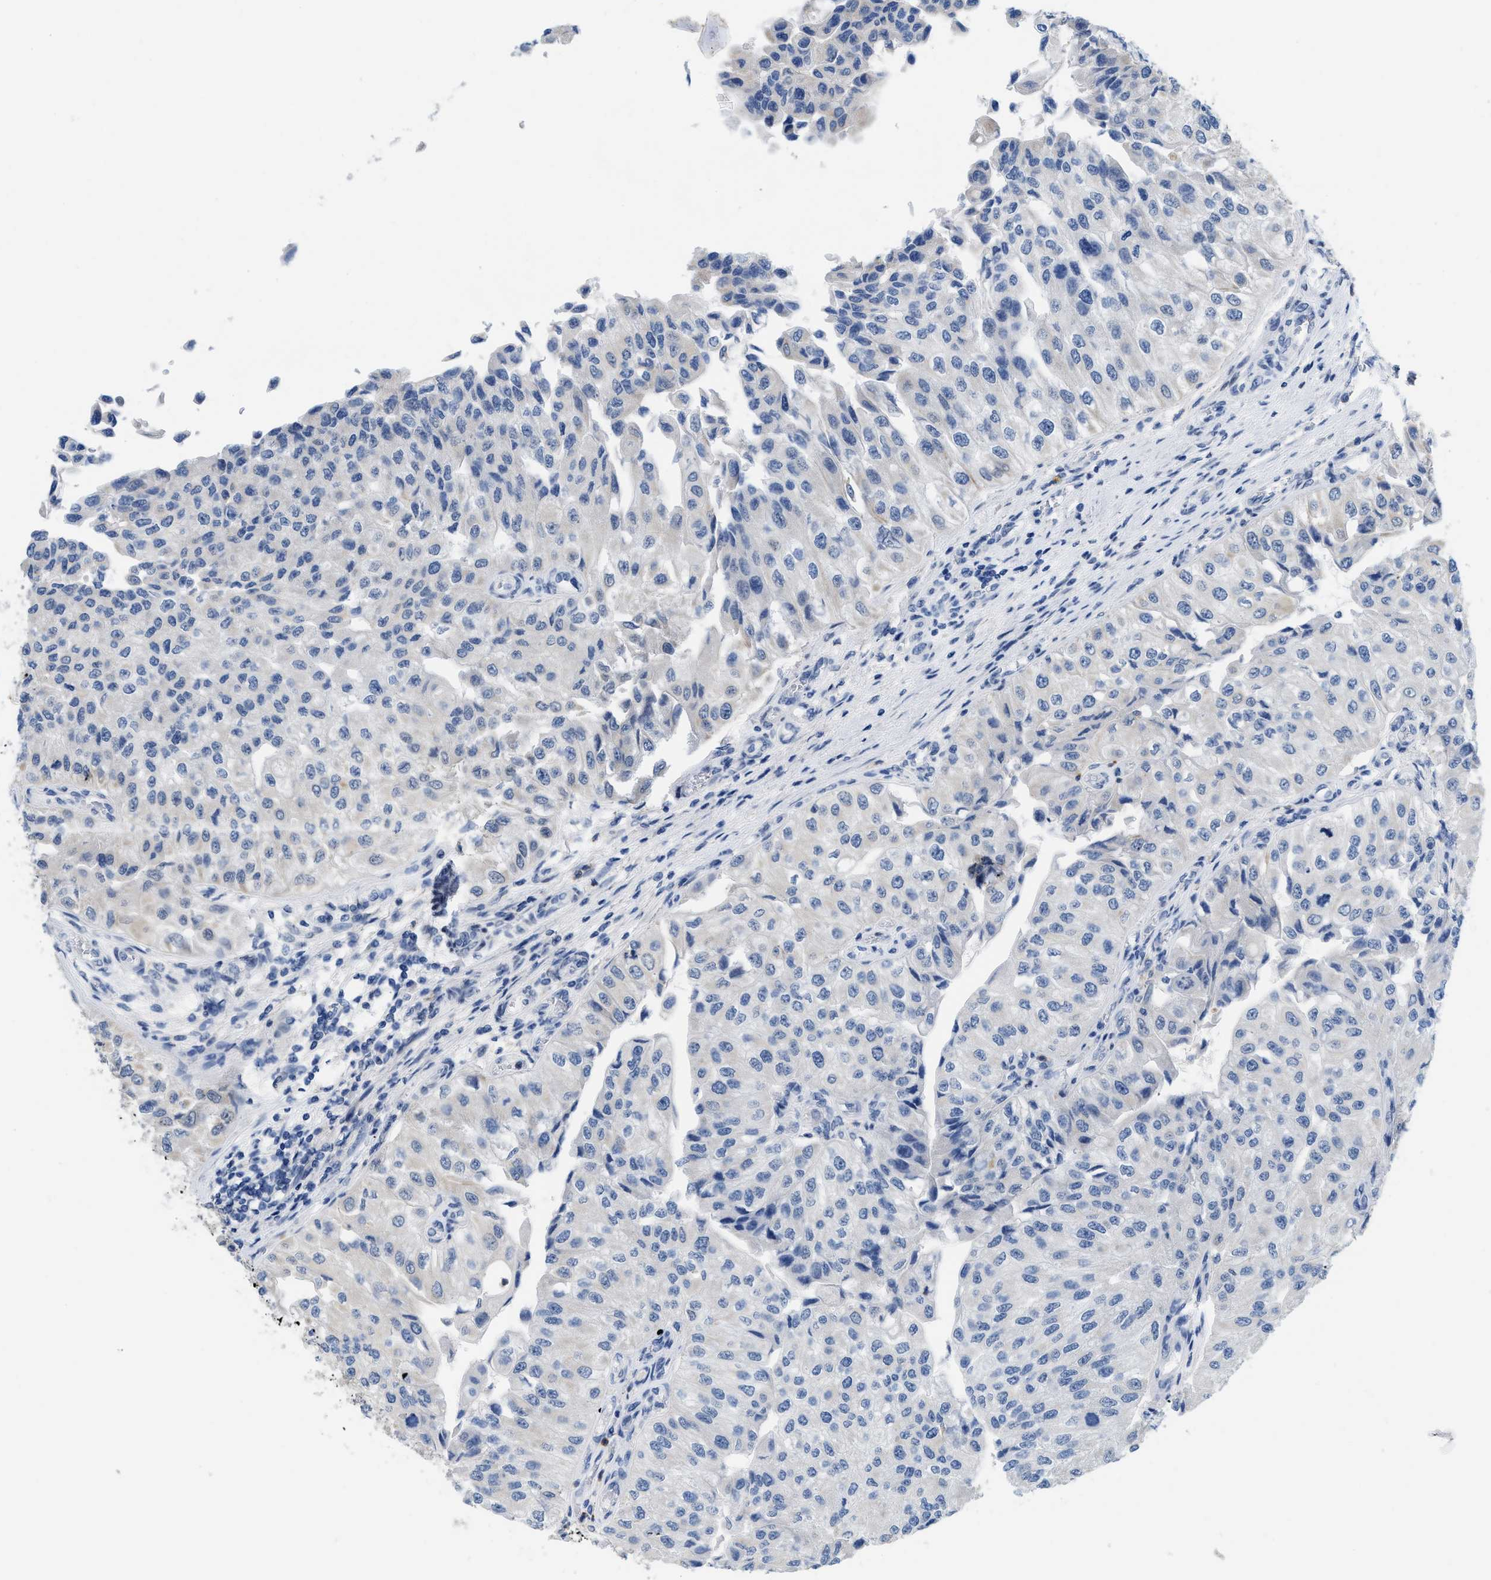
{"staining": {"intensity": "weak", "quantity": "<25%", "location": "cytoplasmic/membranous"}, "tissue": "urothelial cancer", "cell_type": "Tumor cells", "image_type": "cancer", "snomed": [{"axis": "morphology", "description": "Urothelial carcinoma, High grade"}, {"axis": "topography", "description": "Kidney"}, {"axis": "topography", "description": "Urinary bladder"}], "caption": "Tumor cells are negative for protein expression in human high-grade urothelial carcinoma.", "gene": "NFIX", "patient": {"sex": "male", "age": 77}}